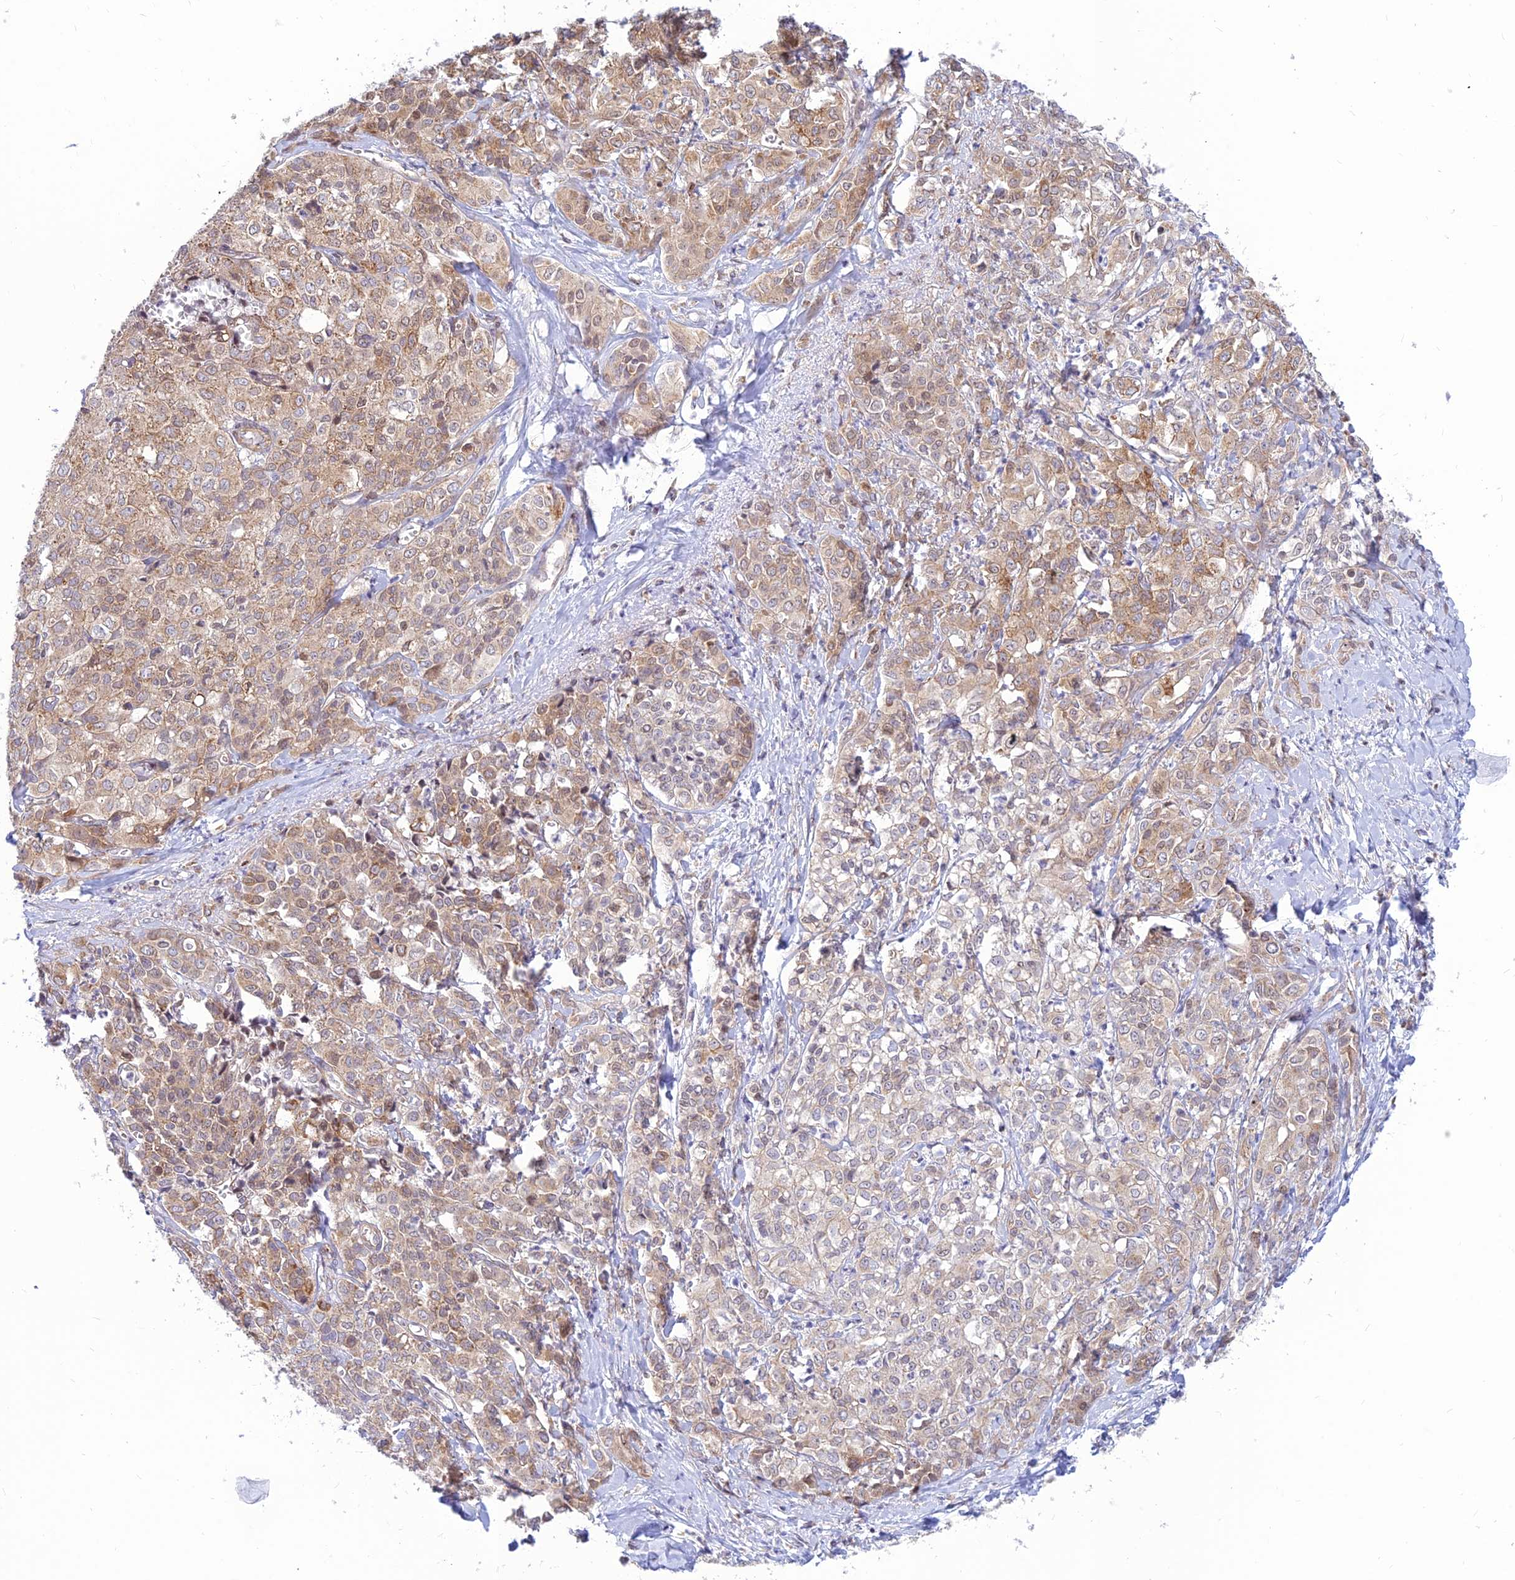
{"staining": {"intensity": "weak", "quantity": ">75%", "location": "cytoplasmic/membranous,nuclear"}, "tissue": "liver cancer", "cell_type": "Tumor cells", "image_type": "cancer", "snomed": [{"axis": "morphology", "description": "Cholangiocarcinoma"}, {"axis": "topography", "description": "Liver"}], "caption": "A brown stain highlights weak cytoplasmic/membranous and nuclear positivity of a protein in human liver cholangiocarcinoma tumor cells. (DAB (3,3'-diaminobenzidine) IHC, brown staining for protein, blue staining for nuclei).", "gene": "HOOK2", "patient": {"sex": "female", "age": 77}}